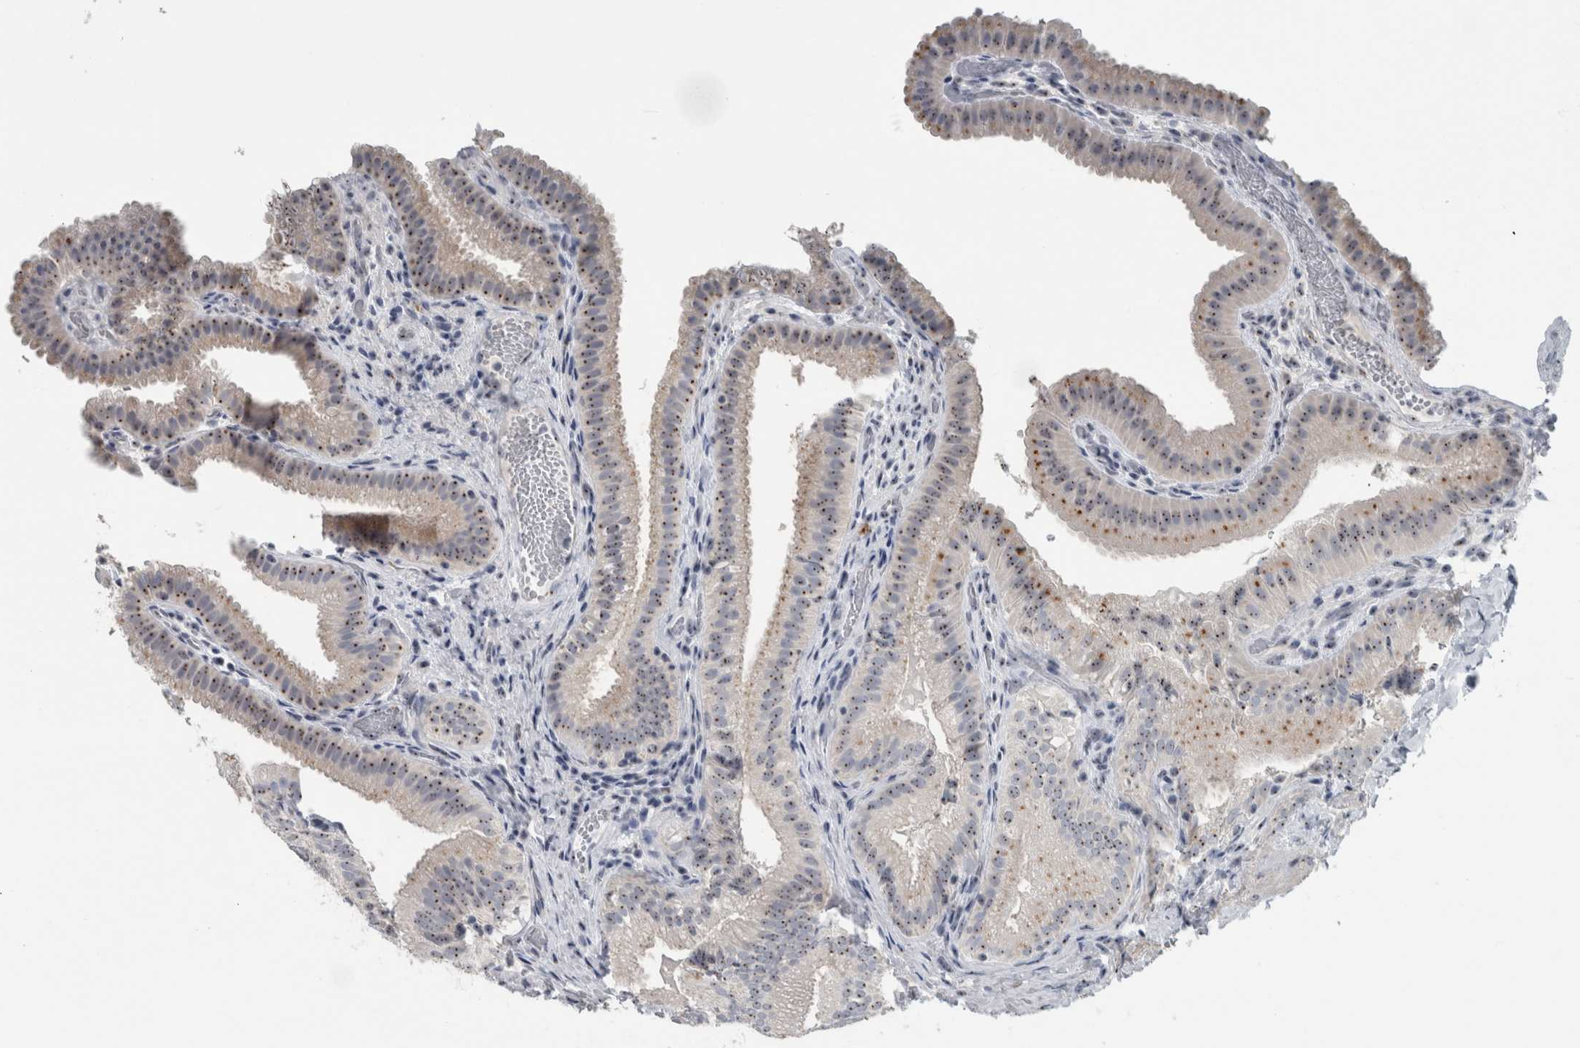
{"staining": {"intensity": "moderate", "quantity": ">75%", "location": "nuclear"}, "tissue": "gallbladder", "cell_type": "Glandular cells", "image_type": "normal", "snomed": [{"axis": "morphology", "description": "Normal tissue, NOS"}, {"axis": "topography", "description": "Gallbladder"}], "caption": "Brown immunohistochemical staining in benign human gallbladder demonstrates moderate nuclear positivity in approximately >75% of glandular cells.", "gene": "UTP6", "patient": {"sex": "female", "age": 30}}